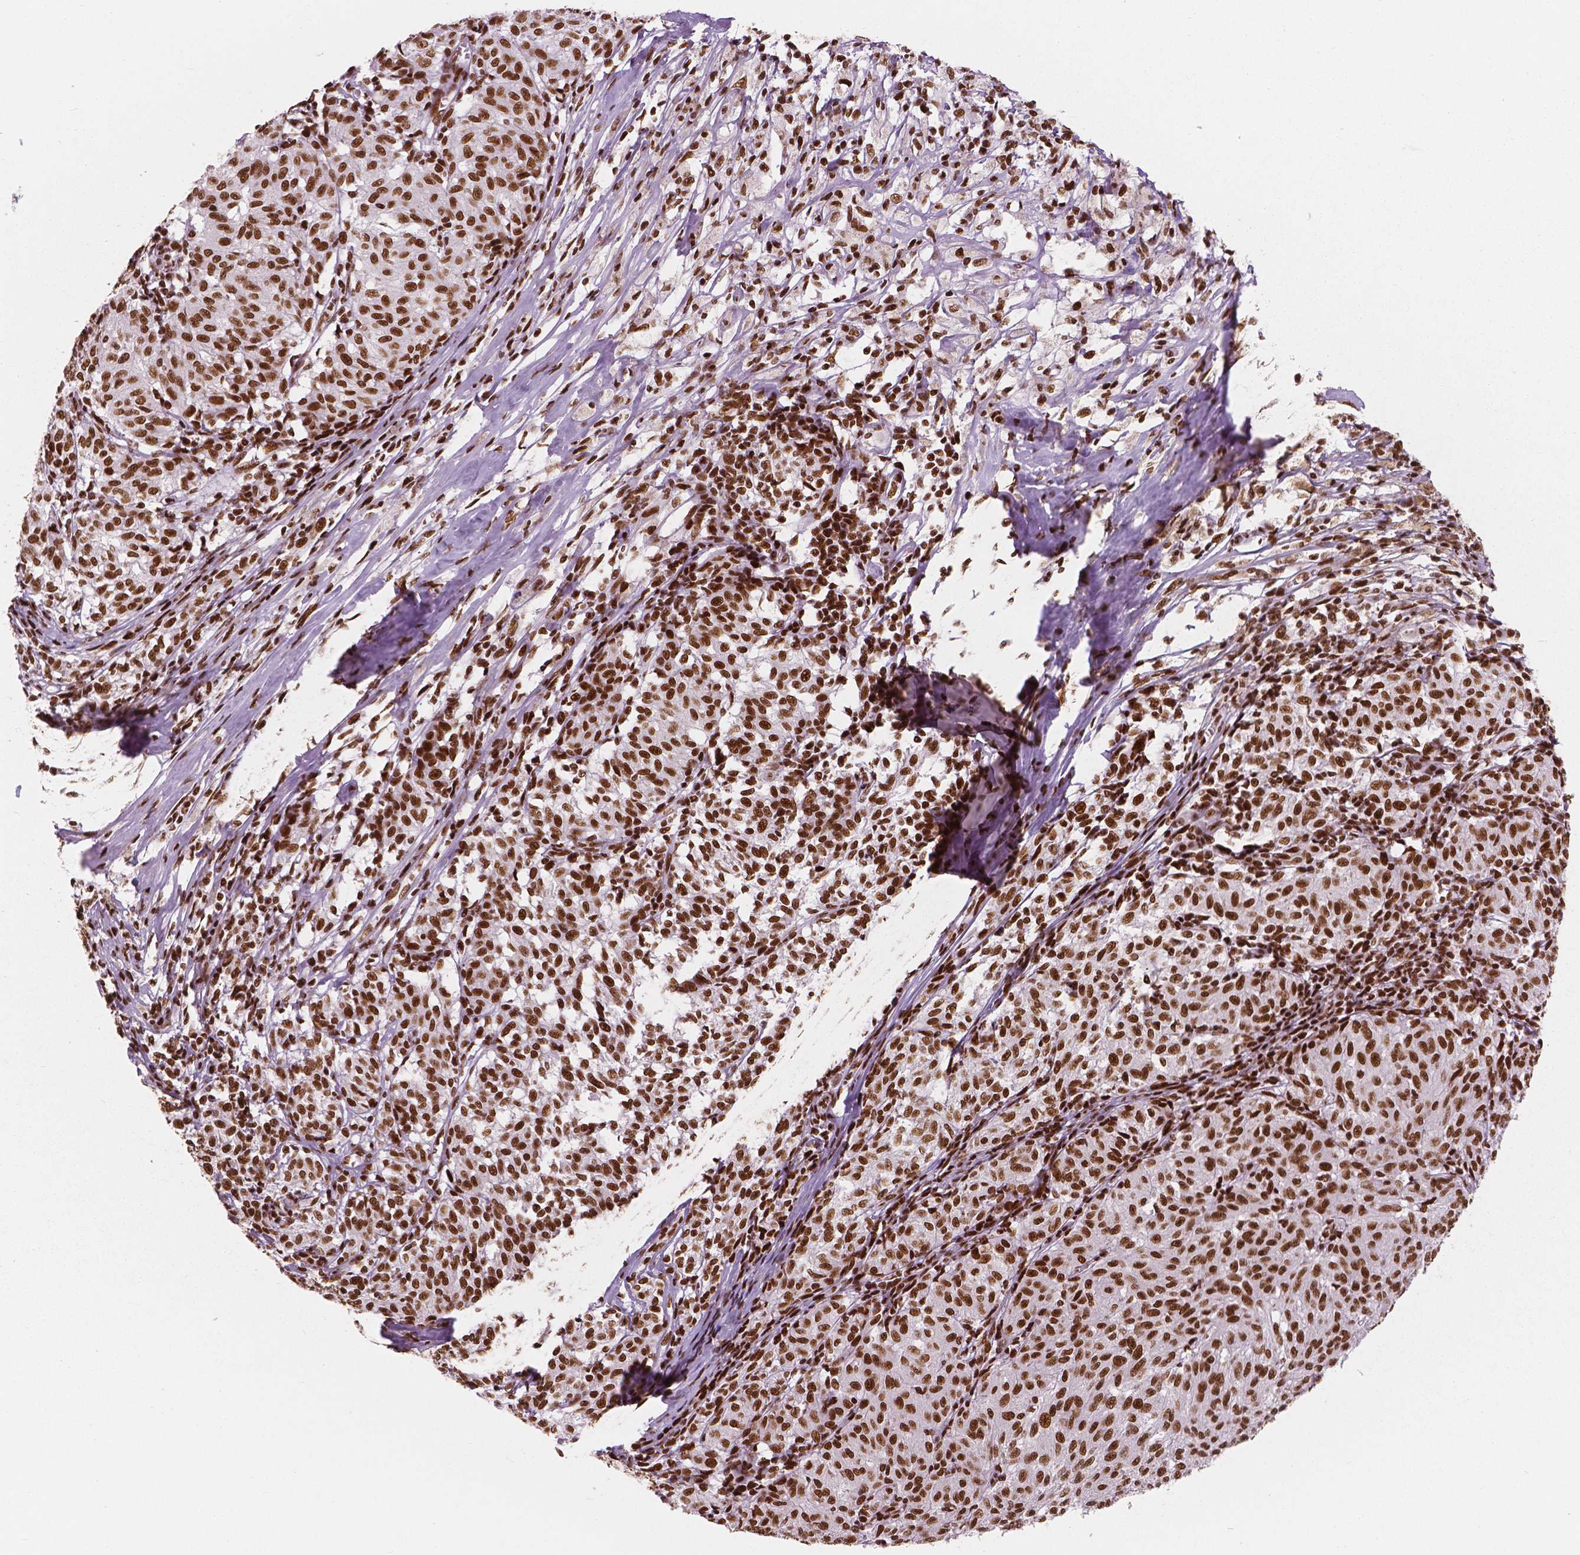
{"staining": {"intensity": "strong", "quantity": ">75%", "location": "nuclear"}, "tissue": "melanoma", "cell_type": "Tumor cells", "image_type": "cancer", "snomed": [{"axis": "morphology", "description": "Malignant melanoma, NOS"}, {"axis": "topography", "description": "Skin"}], "caption": "An immunohistochemistry micrograph of tumor tissue is shown. Protein staining in brown labels strong nuclear positivity in malignant melanoma within tumor cells.", "gene": "BRD4", "patient": {"sex": "female", "age": 72}}